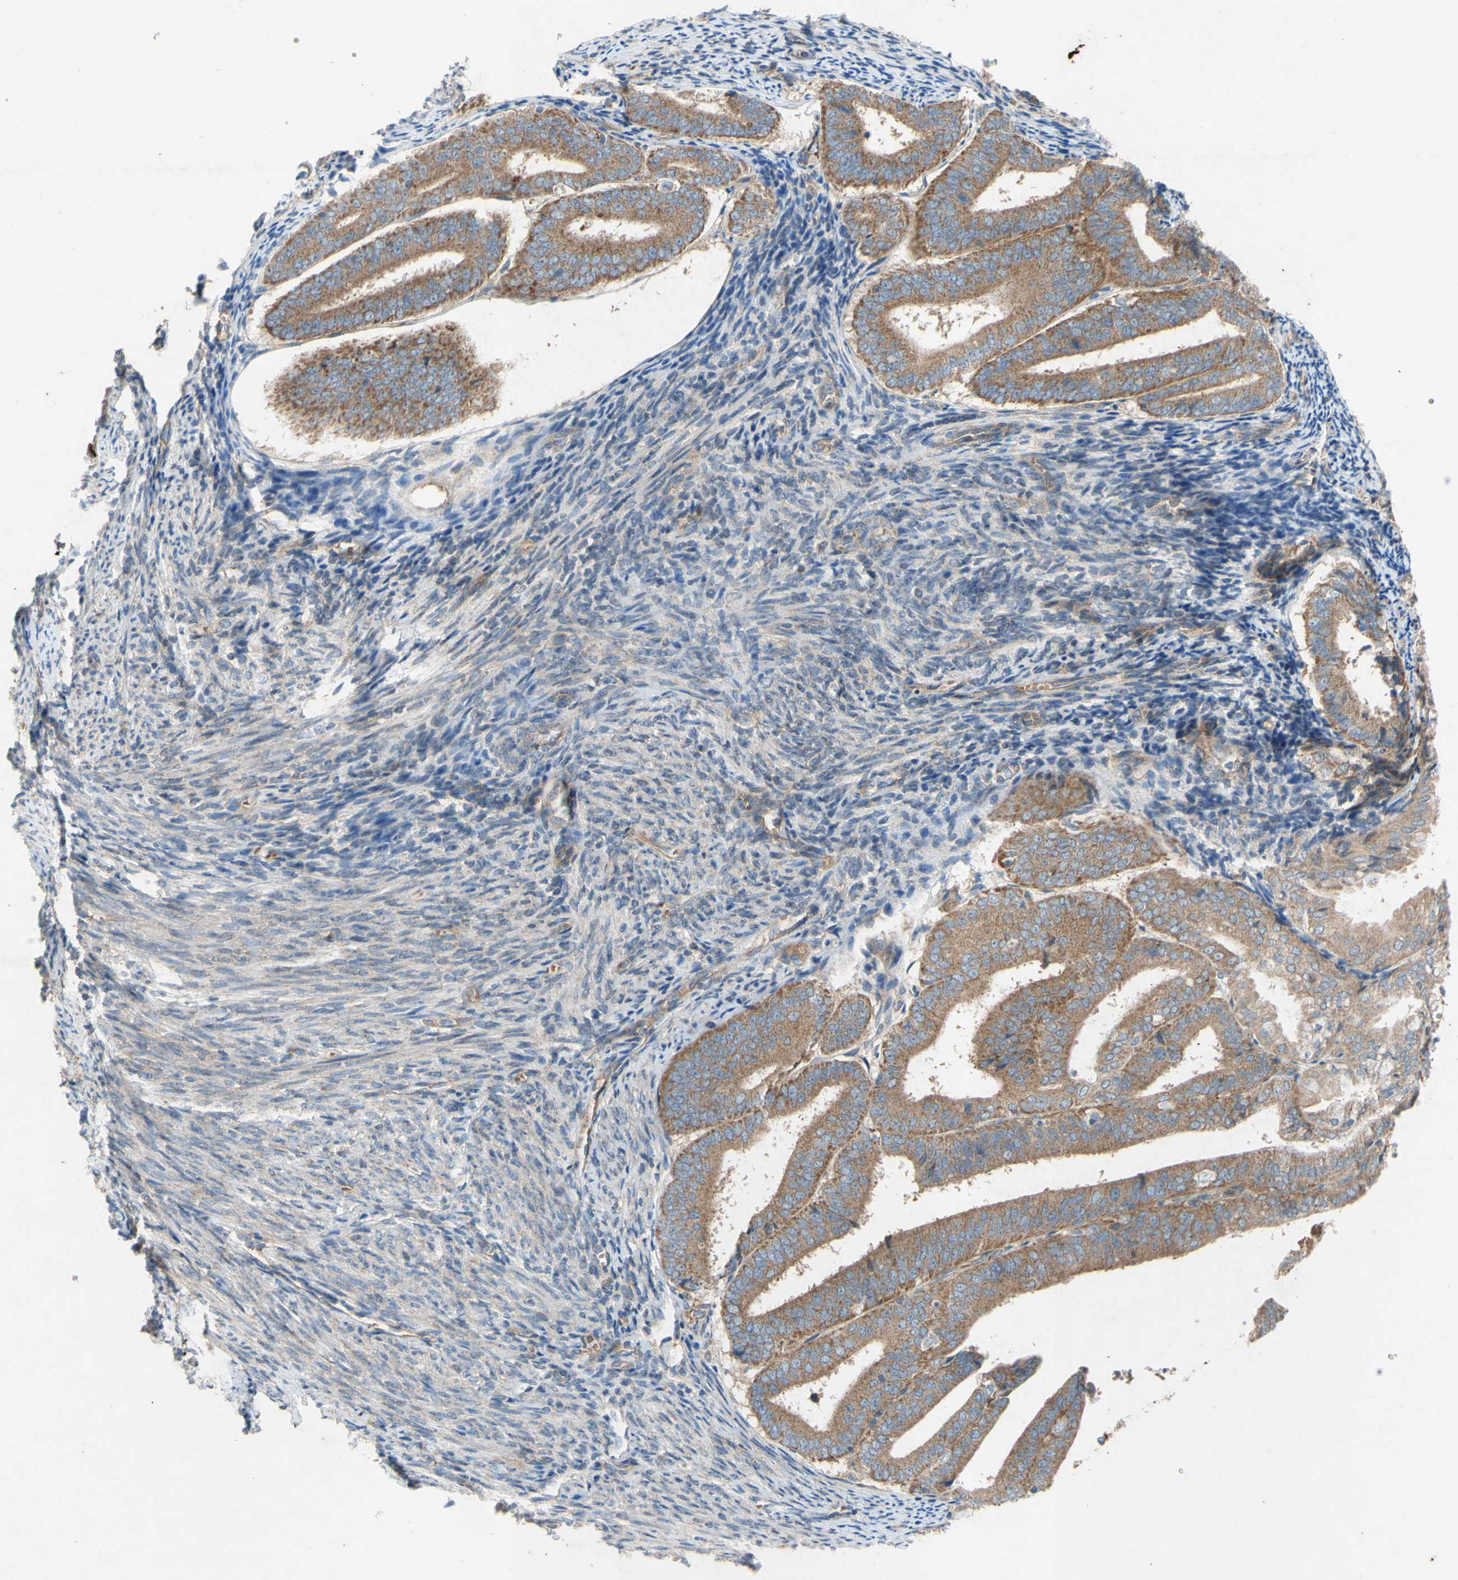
{"staining": {"intensity": "moderate", "quantity": ">75%", "location": "cytoplasmic/membranous"}, "tissue": "endometrial cancer", "cell_type": "Tumor cells", "image_type": "cancer", "snomed": [{"axis": "morphology", "description": "Adenocarcinoma, NOS"}, {"axis": "topography", "description": "Endometrium"}], "caption": "Brown immunohistochemical staining in endometrial cancer (adenocarcinoma) displays moderate cytoplasmic/membranous positivity in approximately >75% of tumor cells. (DAB (3,3'-diaminobenzidine) IHC with brightfield microscopy, high magnification).", "gene": "TST", "patient": {"sex": "female", "age": 63}}